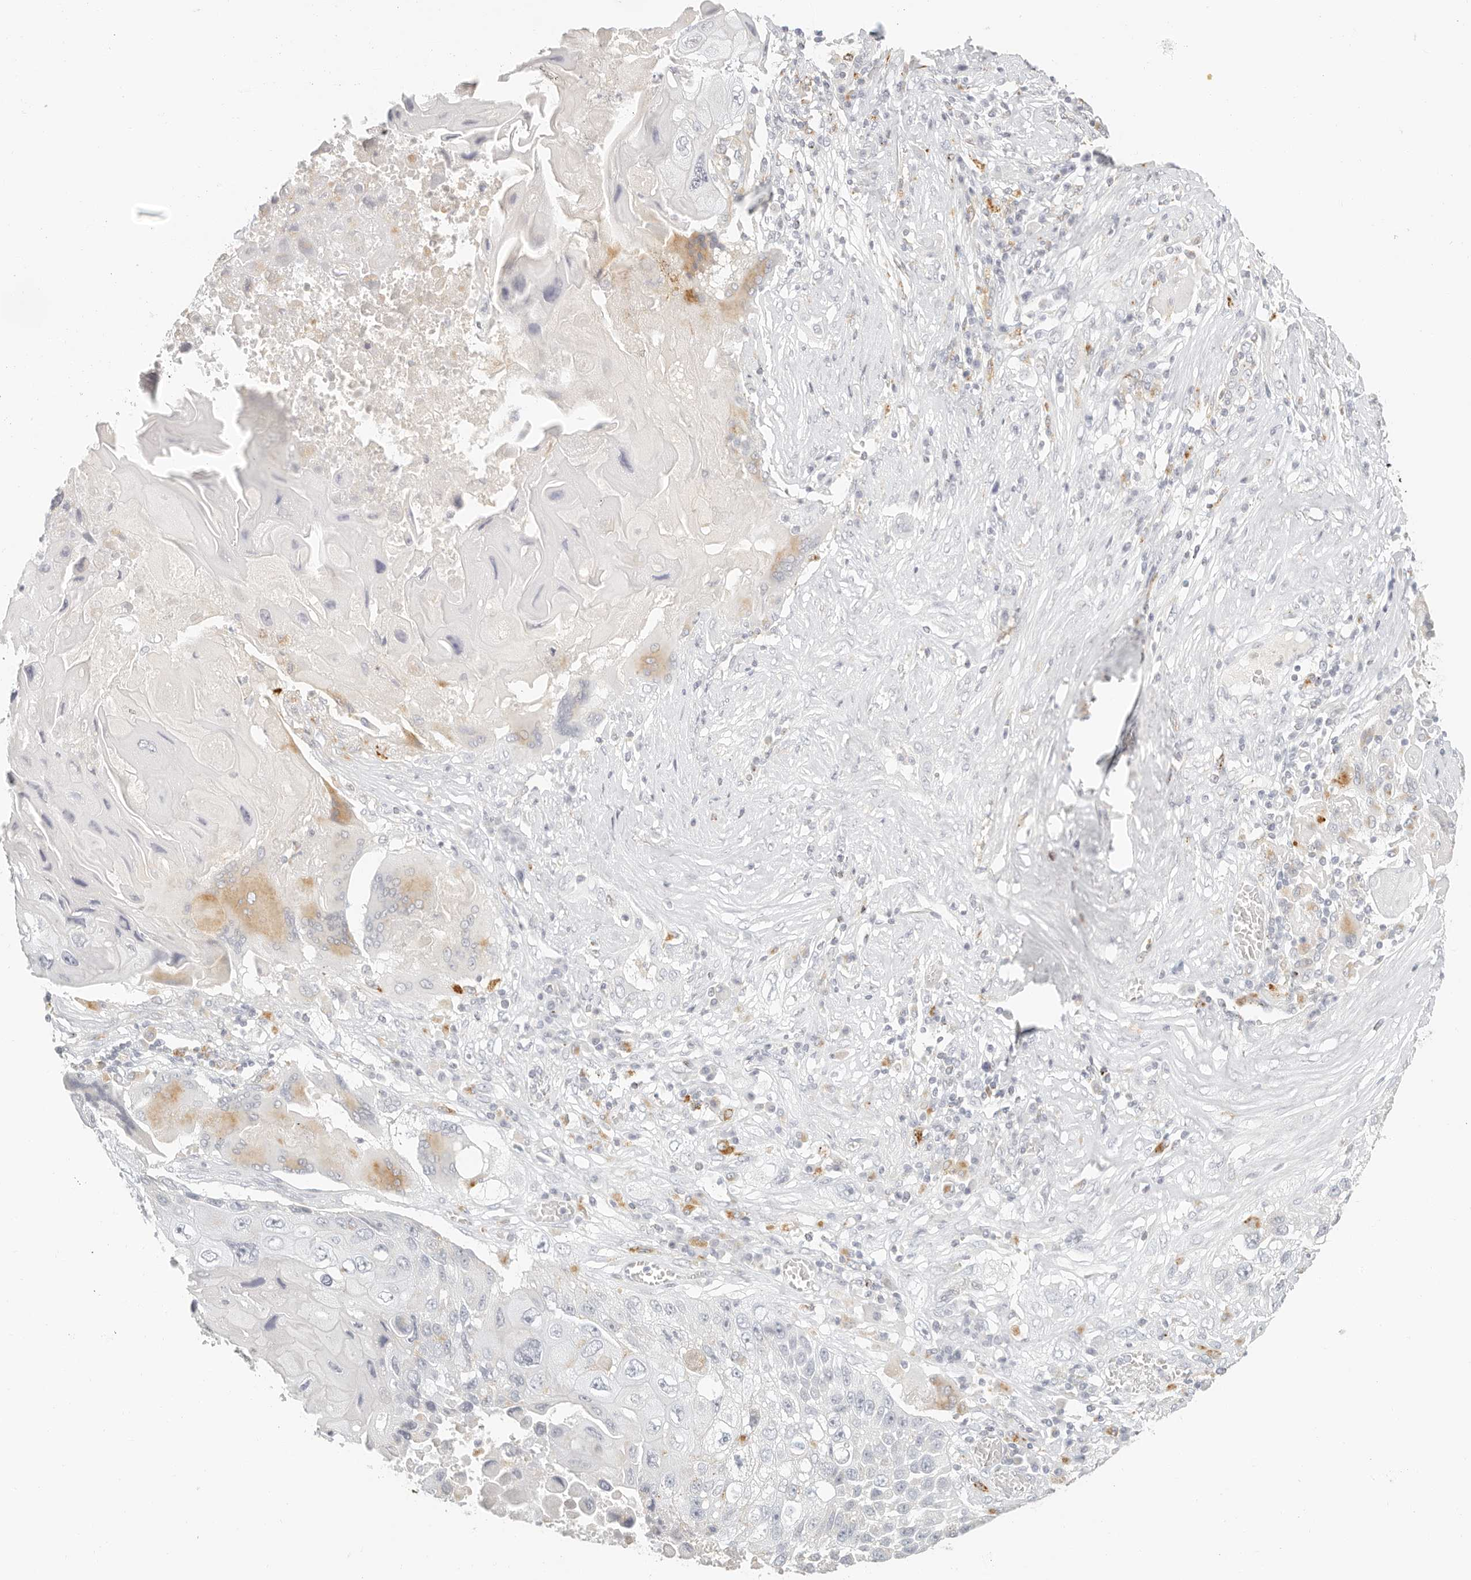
{"staining": {"intensity": "negative", "quantity": "none", "location": "none"}, "tissue": "lung cancer", "cell_type": "Tumor cells", "image_type": "cancer", "snomed": [{"axis": "morphology", "description": "Squamous cell carcinoma, NOS"}, {"axis": "topography", "description": "Lung"}], "caption": "This is an IHC micrograph of lung cancer (squamous cell carcinoma). There is no expression in tumor cells.", "gene": "RNASET2", "patient": {"sex": "male", "age": 61}}